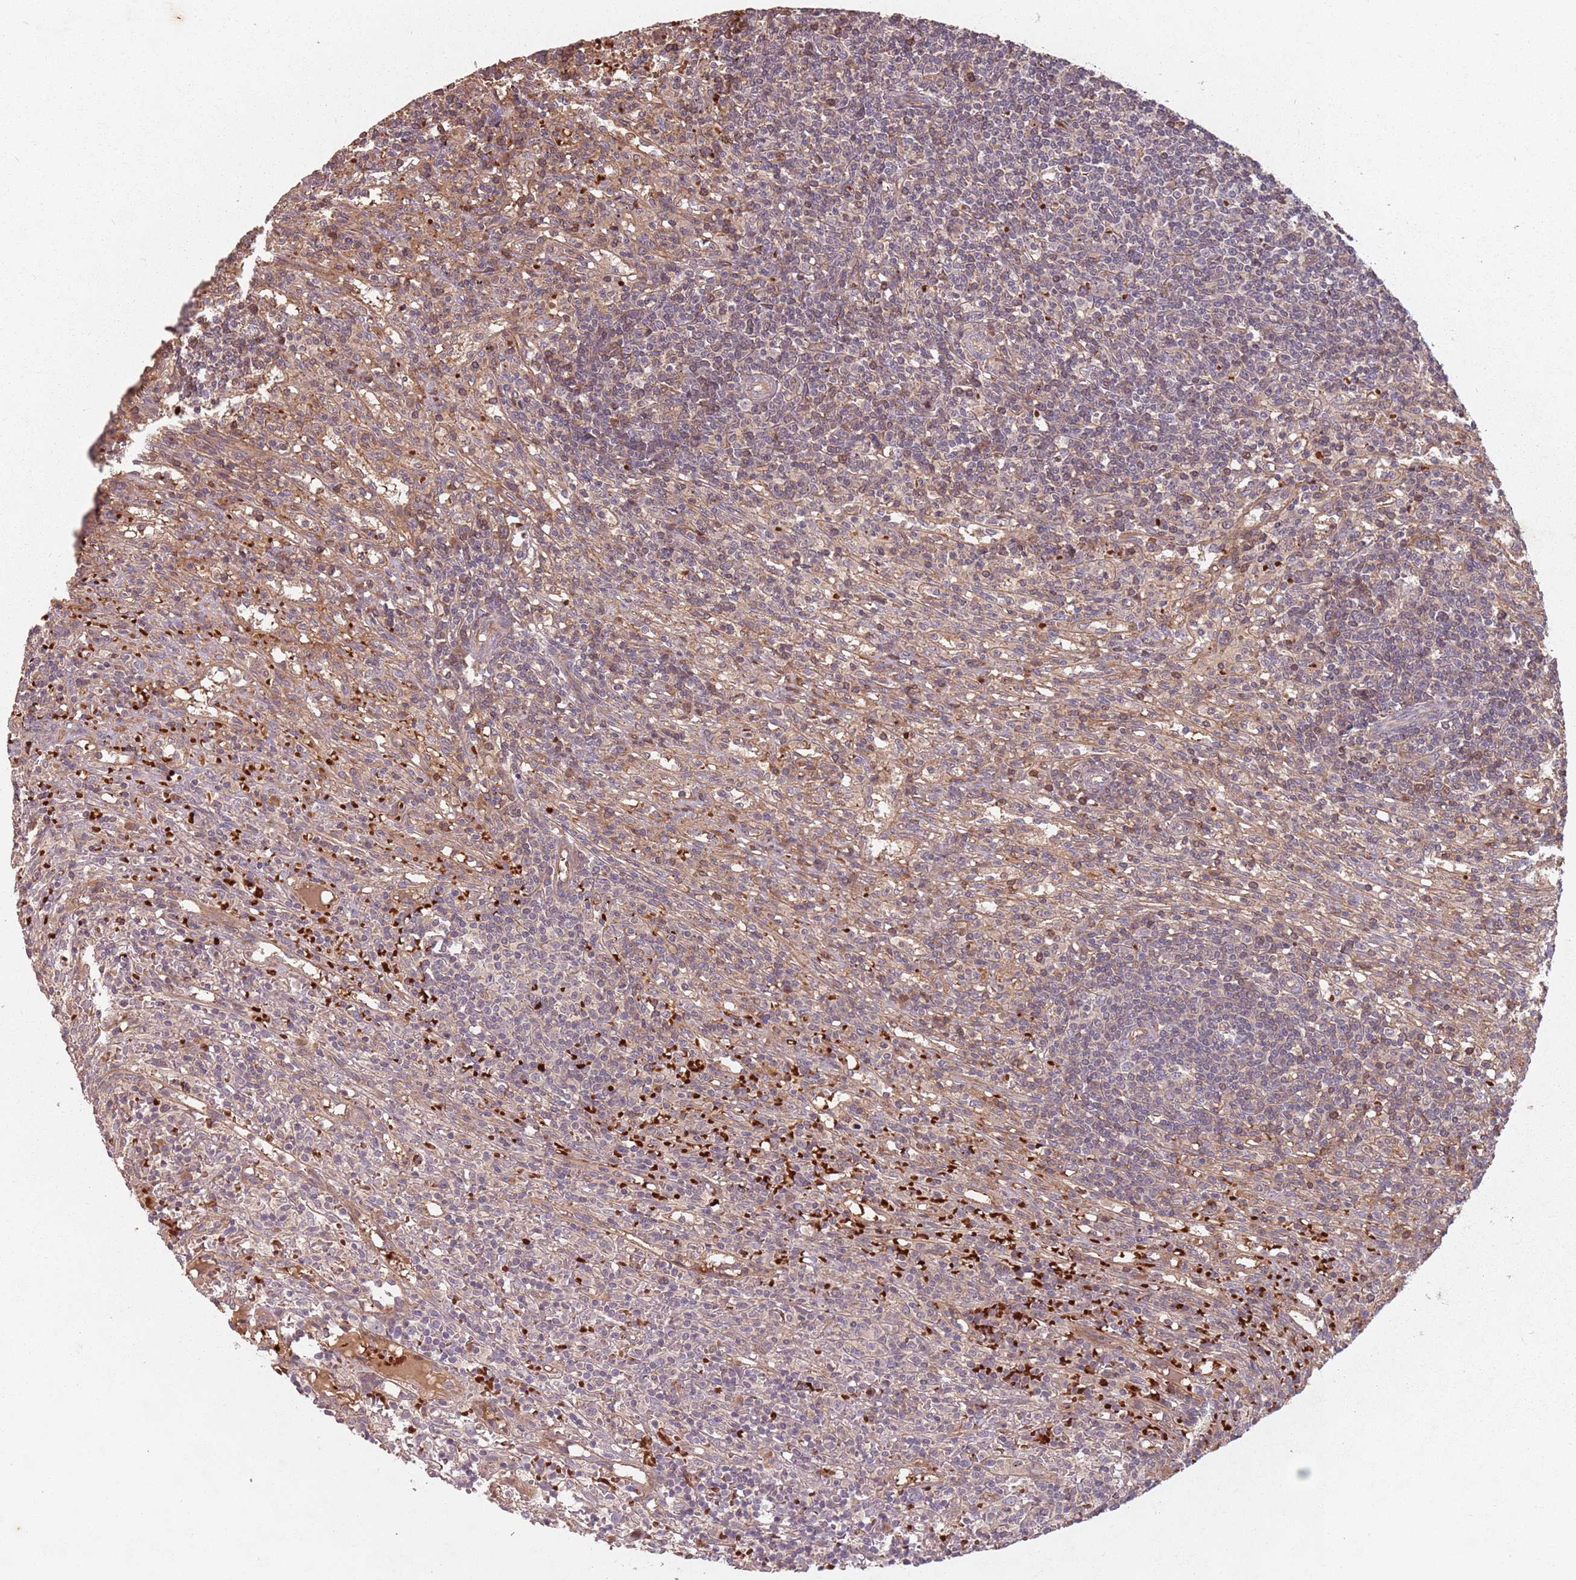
{"staining": {"intensity": "negative", "quantity": "none", "location": "none"}, "tissue": "lymphoma", "cell_type": "Tumor cells", "image_type": "cancer", "snomed": [{"axis": "morphology", "description": "Malignant lymphoma, non-Hodgkin's type, Low grade"}, {"axis": "topography", "description": "Spleen"}], "caption": "Tumor cells are negative for brown protein staining in lymphoma.", "gene": "GPR180", "patient": {"sex": "male", "age": 76}}